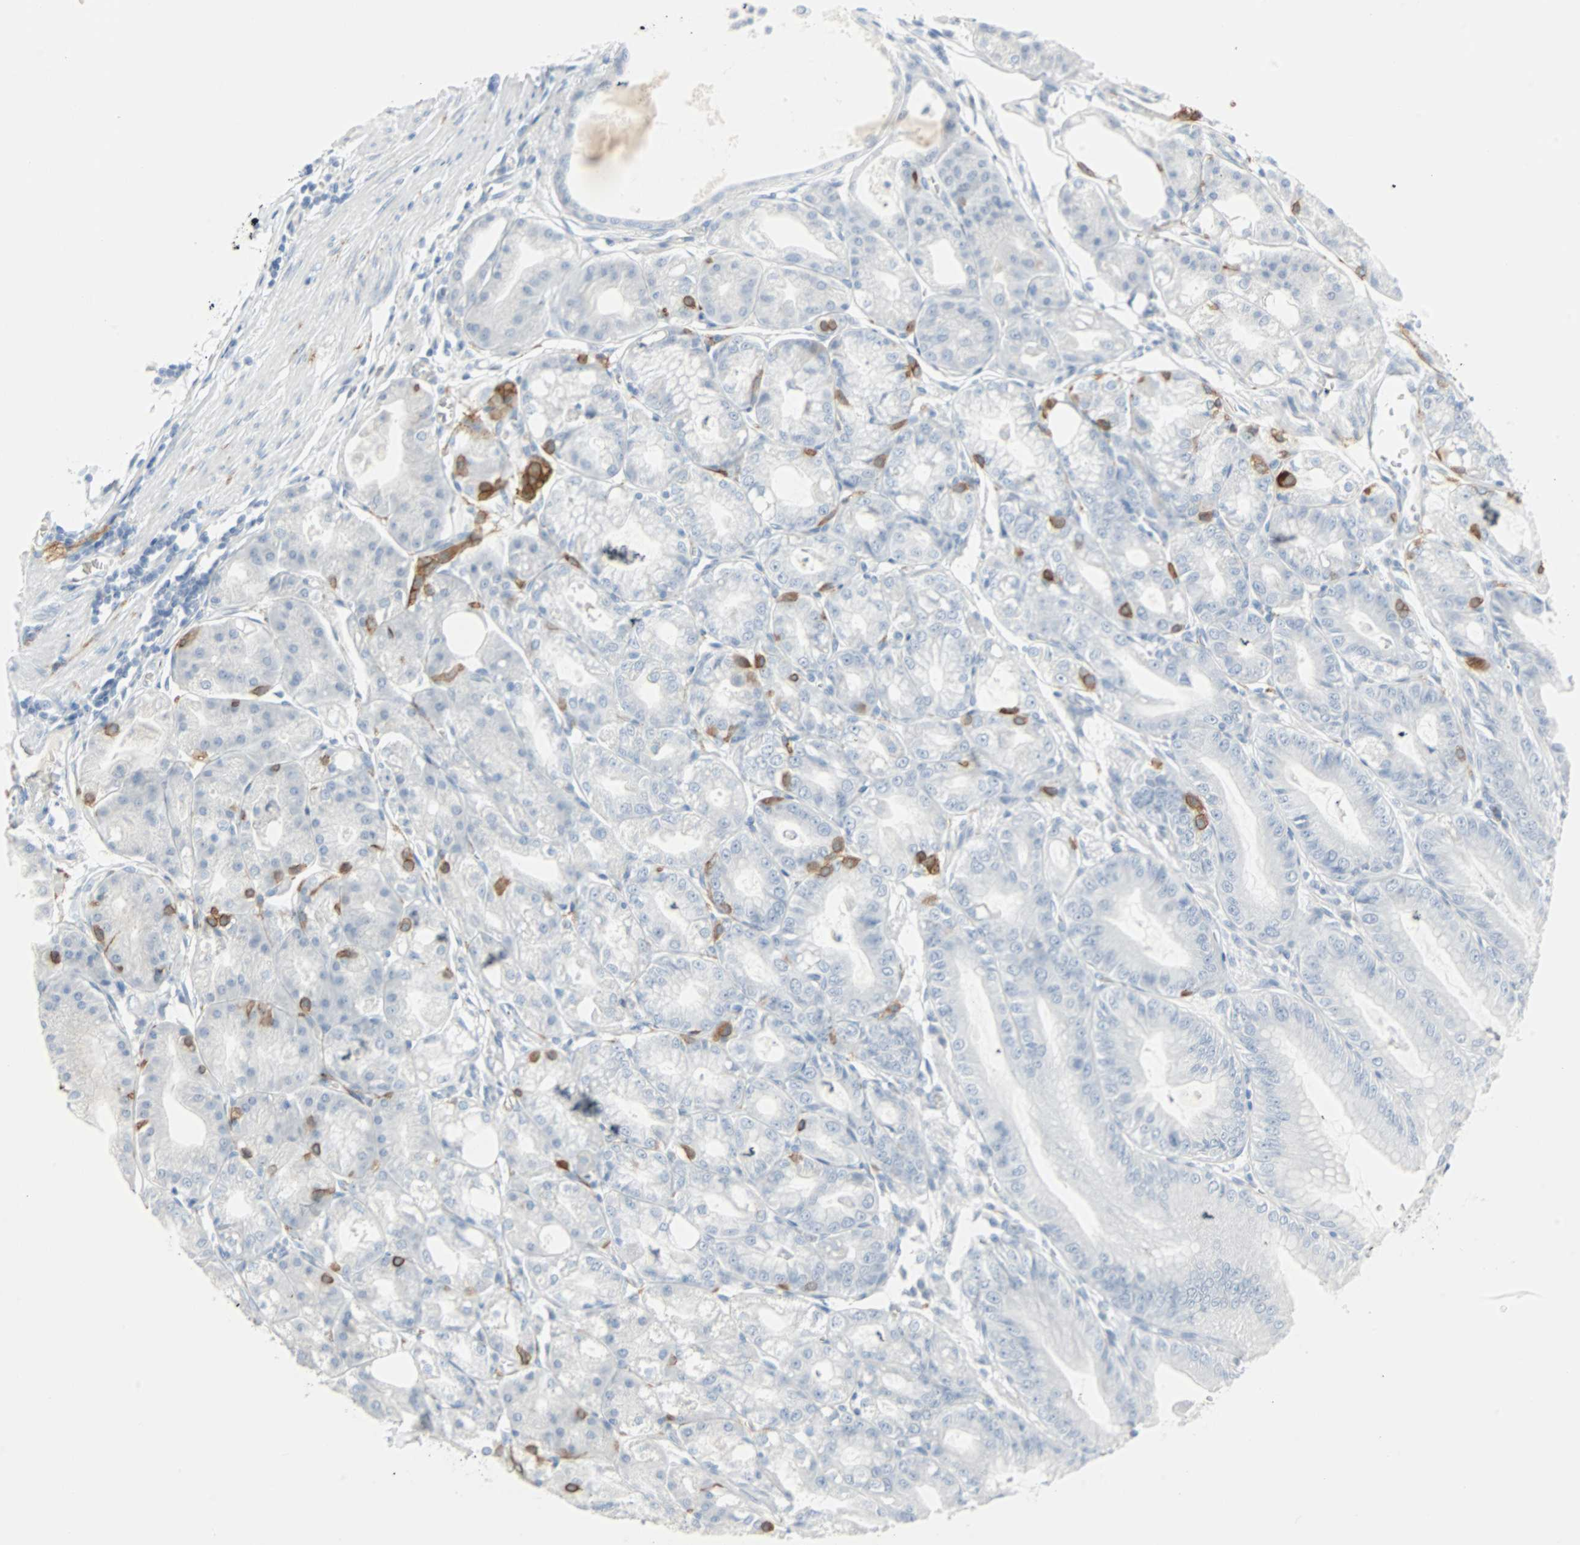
{"staining": {"intensity": "strong", "quantity": "<25%", "location": "cytoplasmic/membranous"}, "tissue": "stomach", "cell_type": "Glandular cells", "image_type": "normal", "snomed": [{"axis": "morphology", "description": "Normal tissue, NOS"}, {"axis": "topography", "description": "Stomach, lower"}], "caption": "An immunohistochemistry (IHC) photomicrograph of normal tissue is shown. Protein staining in brown shows strong cytoplasmic/membranous positivity in stomach within glandular cells.", "gene": "STX1A", "patient": {"sex": "male", "age": 71}}